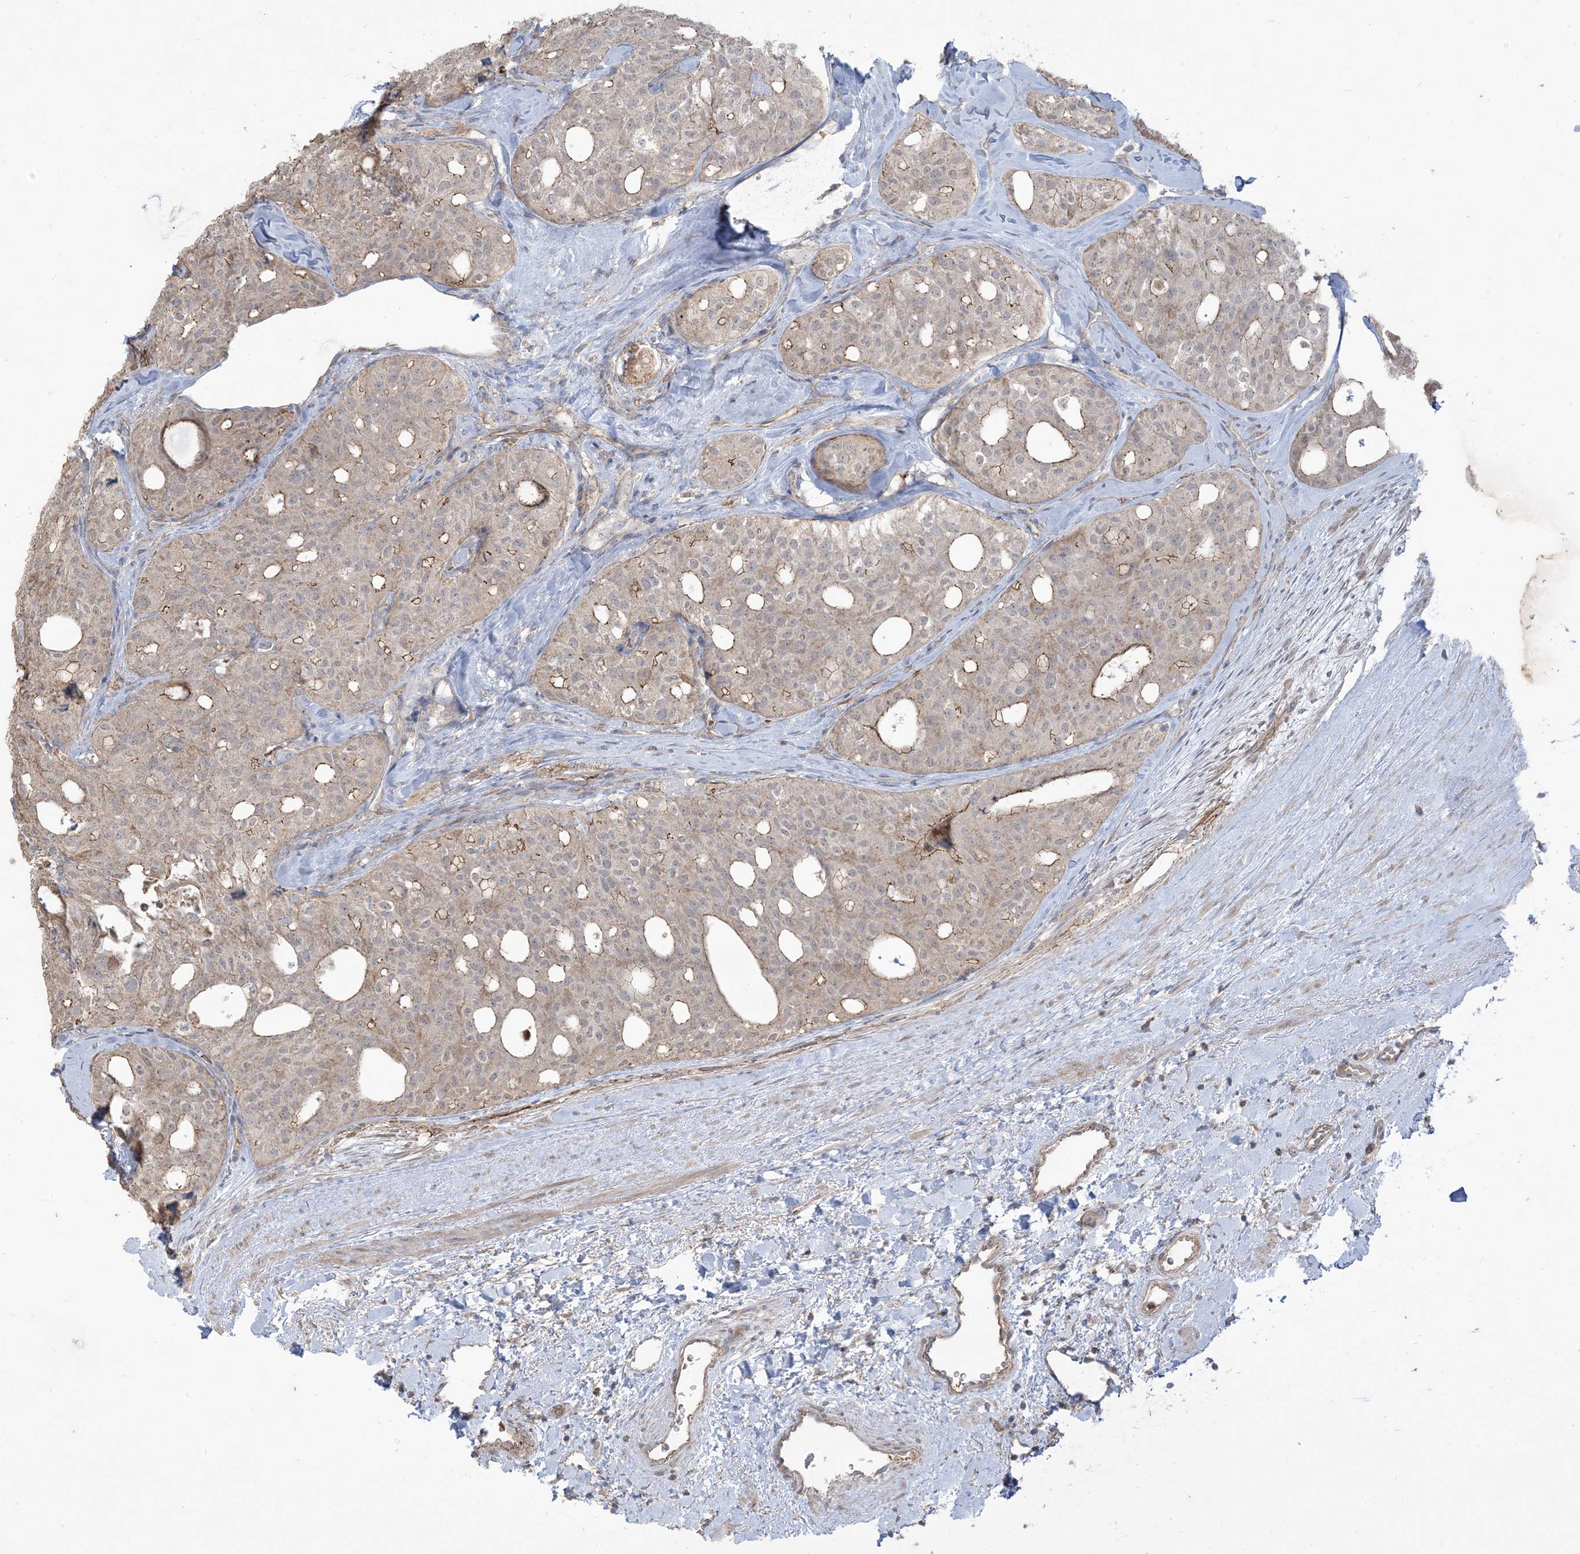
{"staining": {"intensity": "weak", "quantity": "<25%", "location": "cytoplasmic/membranous"}, "tissue": "thyroid cancer", "cell_type": "Tumor cells", "image_type": "cancer", "snomed": [{"axis": "morphology", "description": "Follicular adenoma carcinoma, NOS"}, {"axis": "topography", "description": "Thyroid gland"}], "caption": "IHC image of neoplastic tissue: follicular adenoma carcinoma (thyroid) stained with DAB (3,3'-diaminobenzidine) demonstrates no significant protein positivity in tumor cells.", "gene": "KLHL18", "patient": {"sex": "male", "age": 75}}